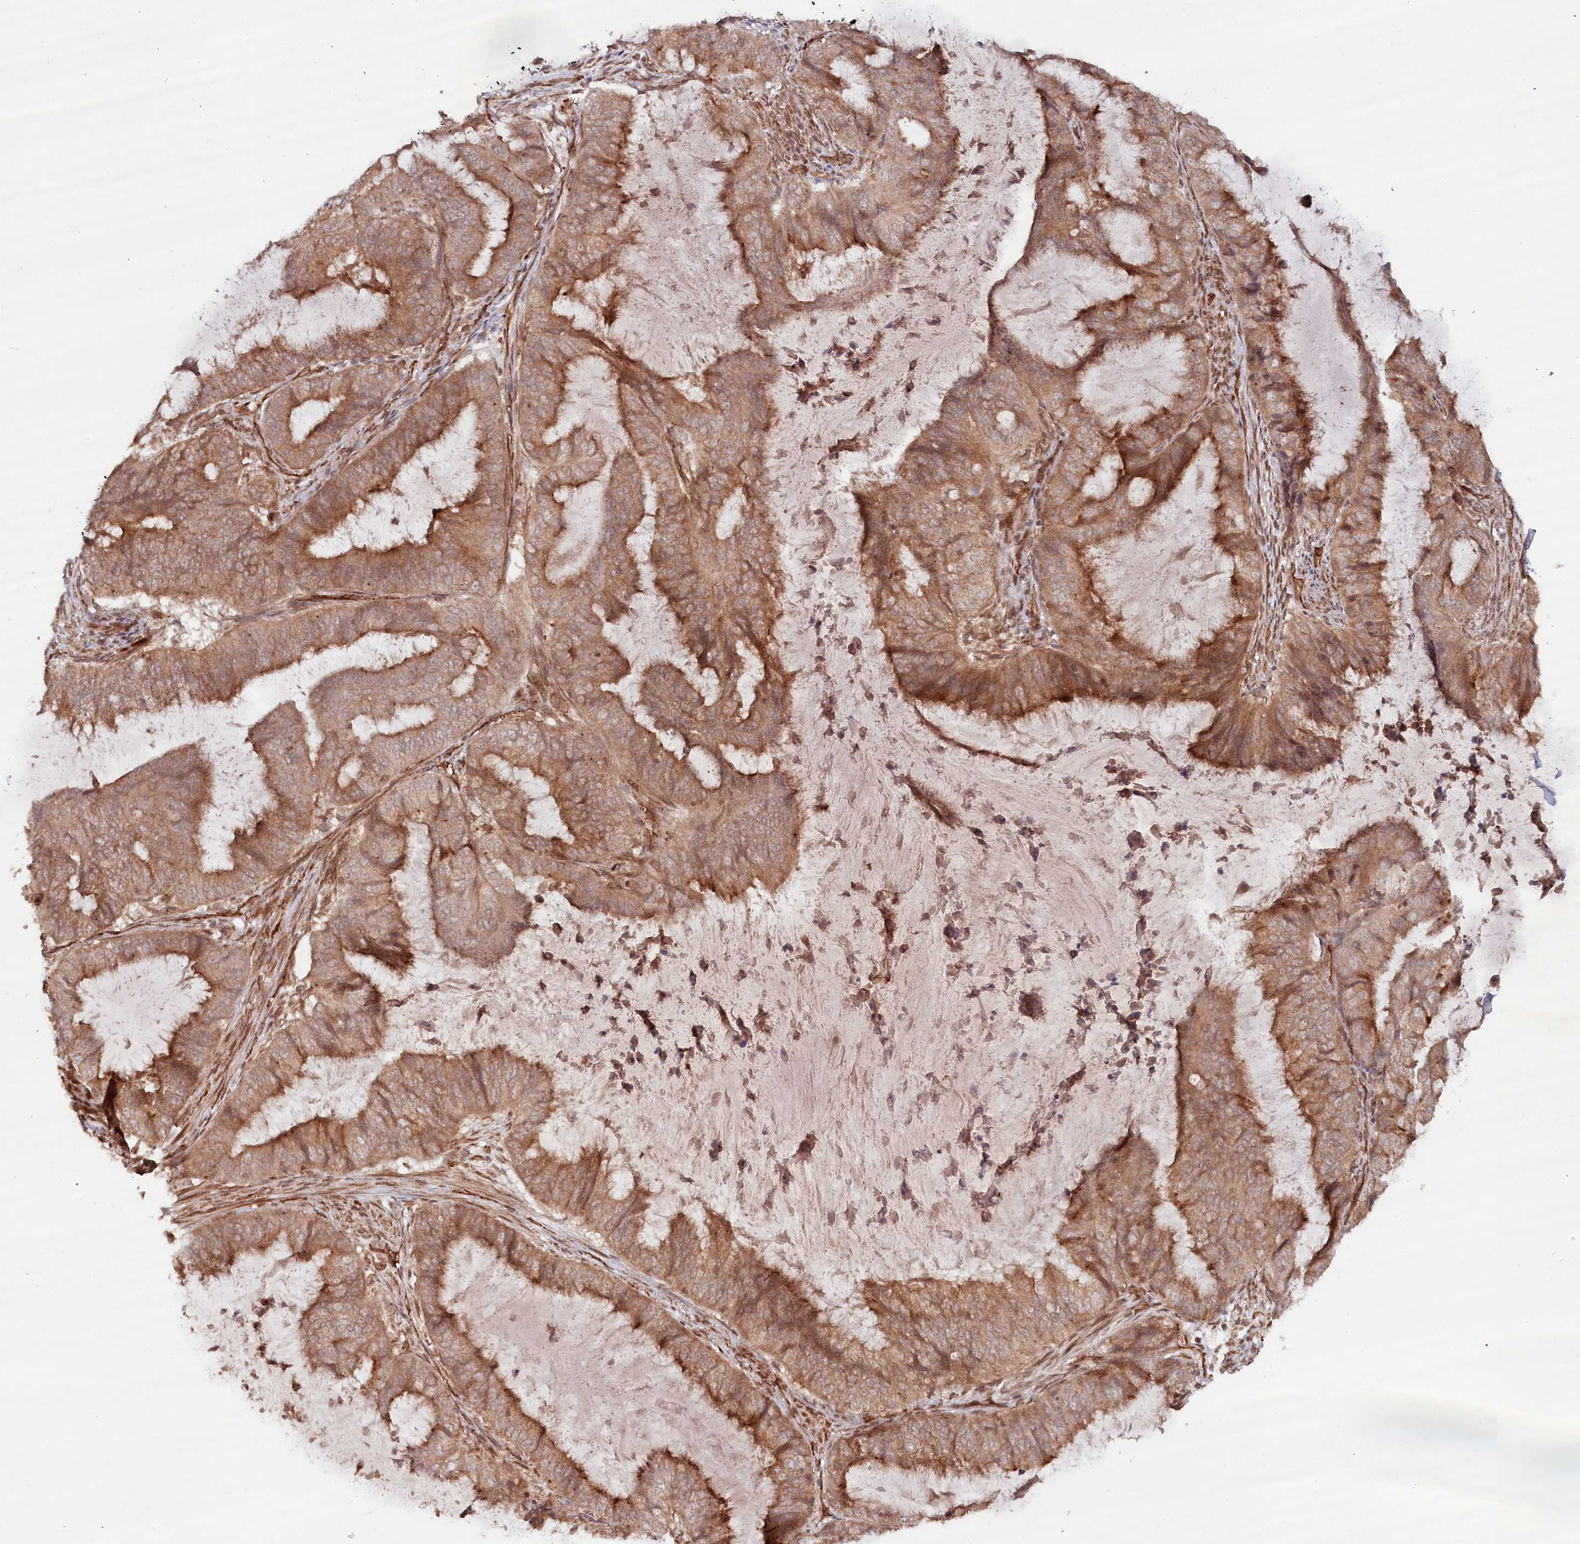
{"staining": {"intensity": "moderate", "quantity": ">75%", "location": "cytoplasmic/membranous"}, "tissue": "endometrial cancer", "cell_type": "Tumor cells", "image_type": "cancer", "snomed": [{"axis": "morphology", "description": "Adenocarcinoma, NOS"}, {"axis": "topography", "description": "Endometrium"}], "caption": "About >75% of tumor cells in human endometrial adenocarcinoma show moderate cytoplasmic/membranous protein staining as visualized by brown immunohistochemical staining.", "gene": "ALKBH8", "patient": {"sex": "female", "age": 81}}